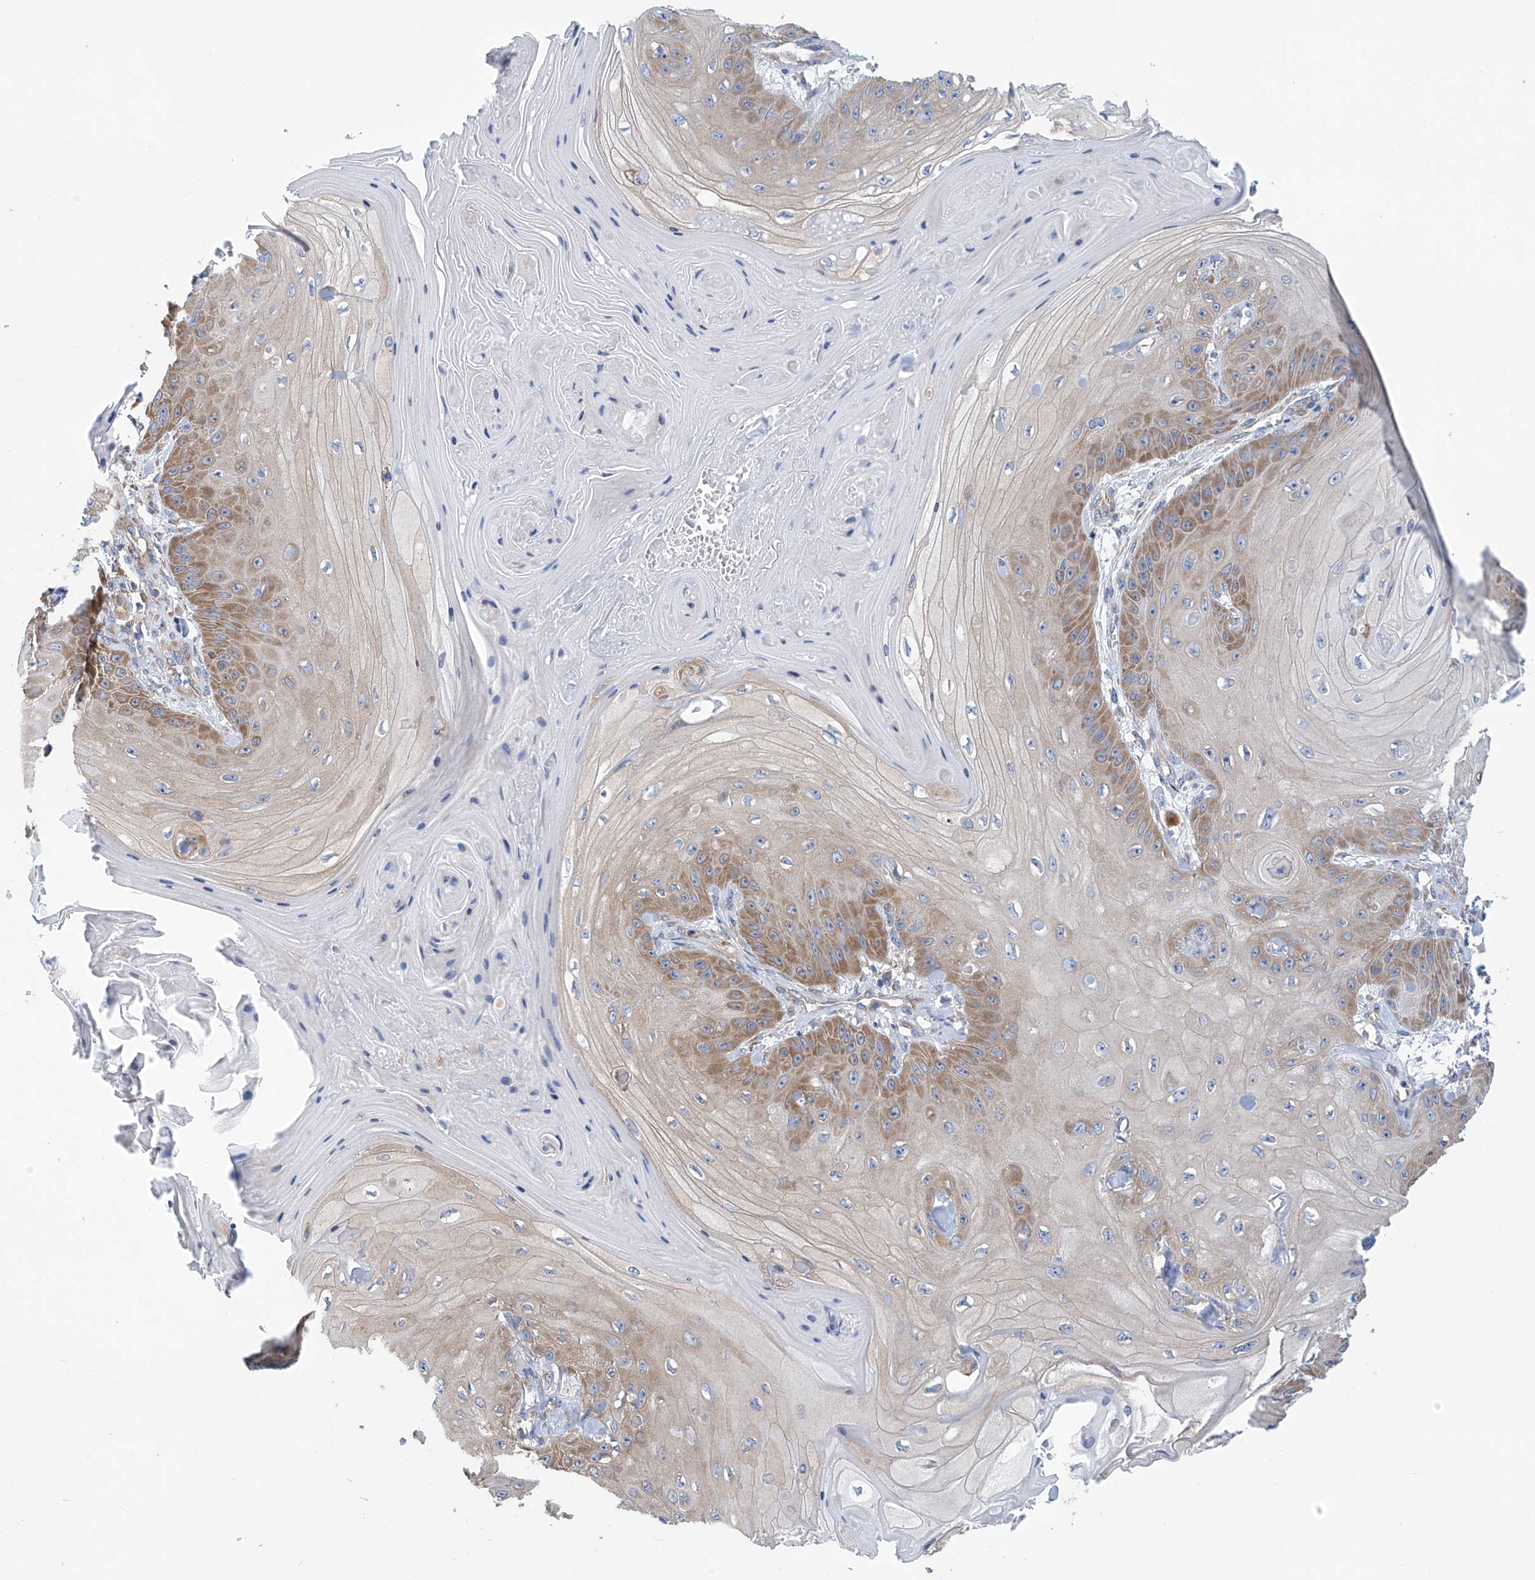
{"staining": {"intensity": "moderate", "quantity": ">75%", "location": "cytoplasmic/membranous"}, "tissue": "skin cancer", "cell_type": "Tumor cells", "image_type": "cancer", "snomed": [{"axis": "morphology", "description": "Squamous cell carcinoma, NOS"}, {"axis": "topography", "description": "Skin"}], "caption": "A medium amount of moderate cytoplasmic/membranous expression is seen in about >75% of tumor cells in skin cancer (squamous cell carcinoma) tissue. The staining was performed using DAB (3,3'-diaminobenzidine), with brown indicating positive protein expression. Nuclei are stained blue with hematoxylin.", "gene": "SENP2", "patient": {"sex": "male", "age": 74}}